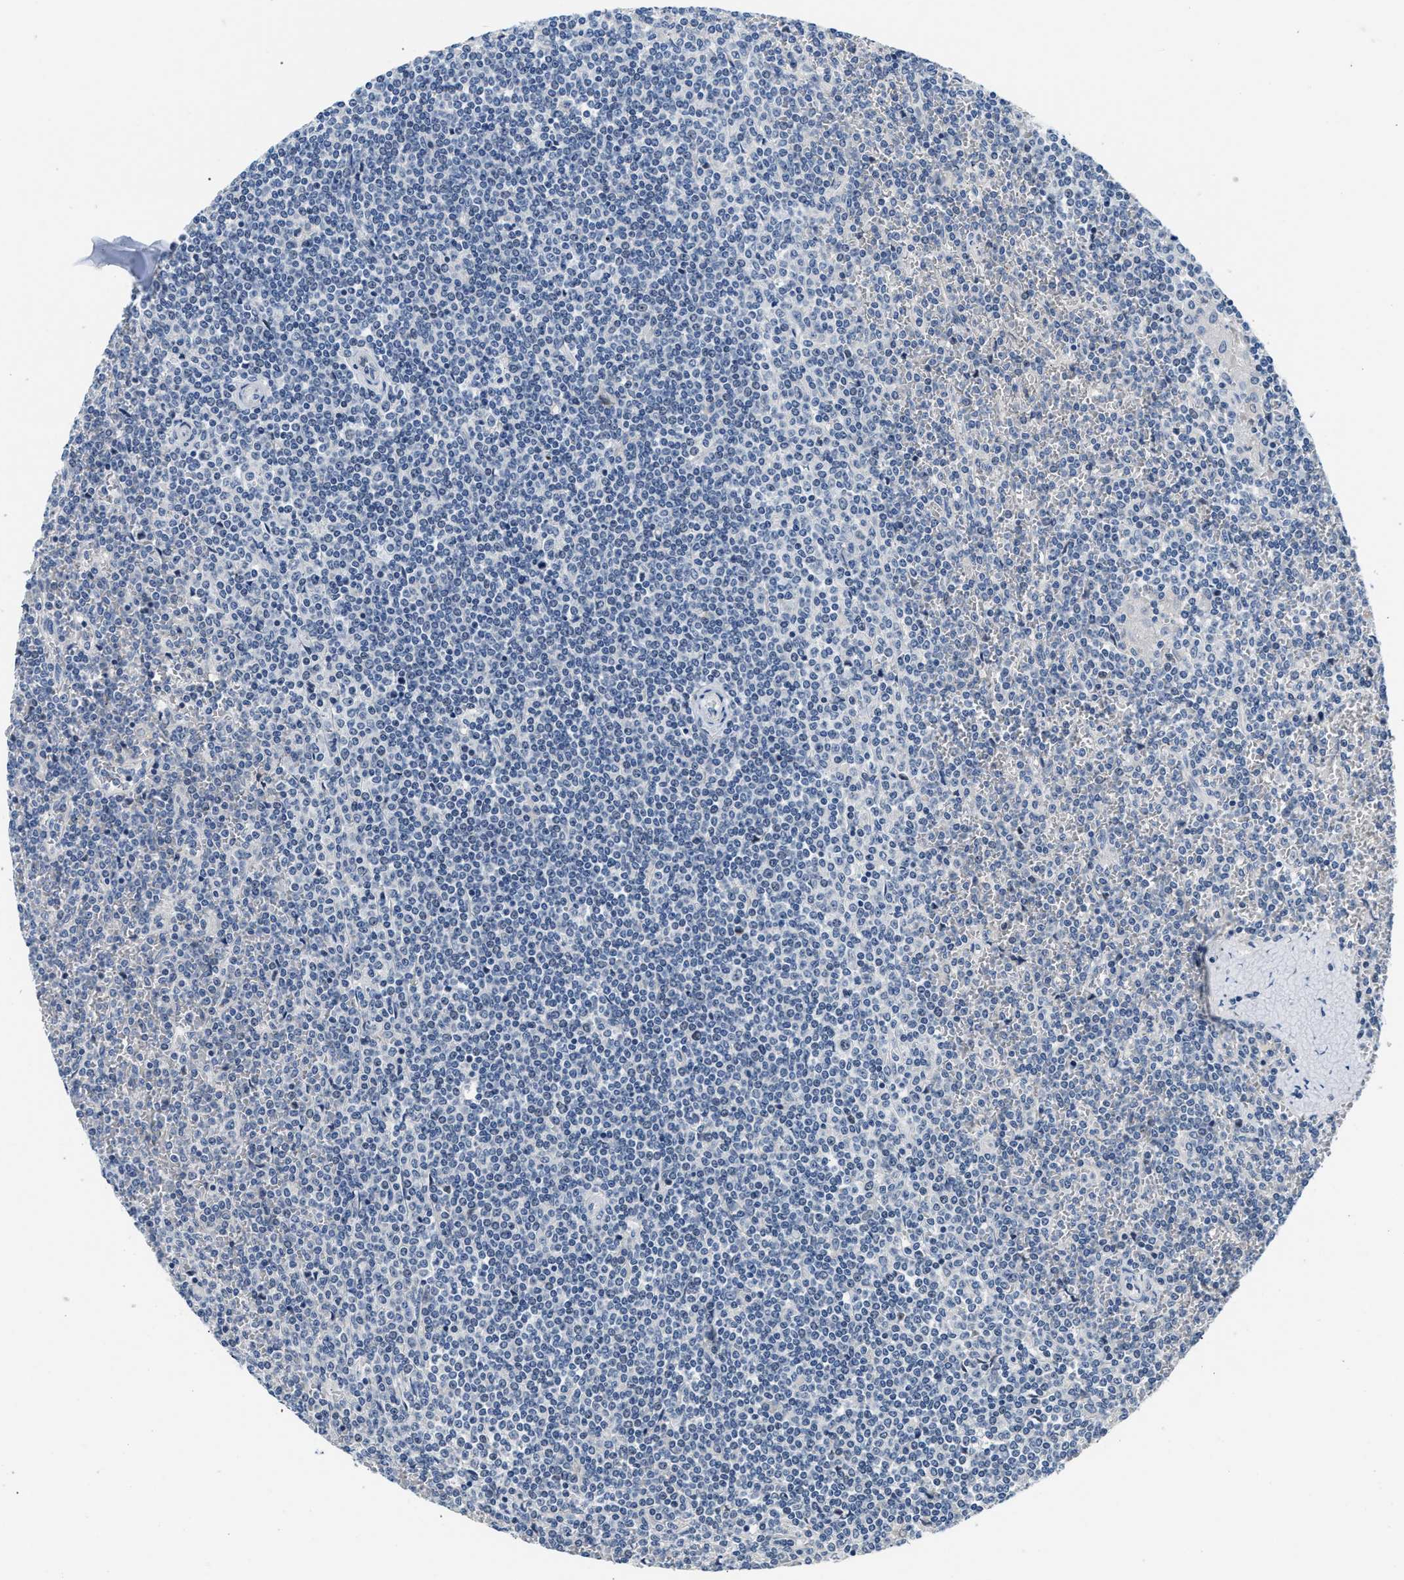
{"staining": {"intensity": "negative", "quantity": "none", "location": "none"}, "tissue": "lymphoma", "cell_type": "Tumor cells", "image_type": "cancer", "snomed": [{"axis": "morphology", "description": "Malignant lymphoma, non-Hodgkin's type, Low grade"}, {"axis": "topography", "description": "Spleen"}], "caption": "DAB immunohistochemical staining of human lymphoma demonstrates no significant expression in tumor cells.", "gene": "CLGN", "patient": {"sex": "female", "age": 19}}